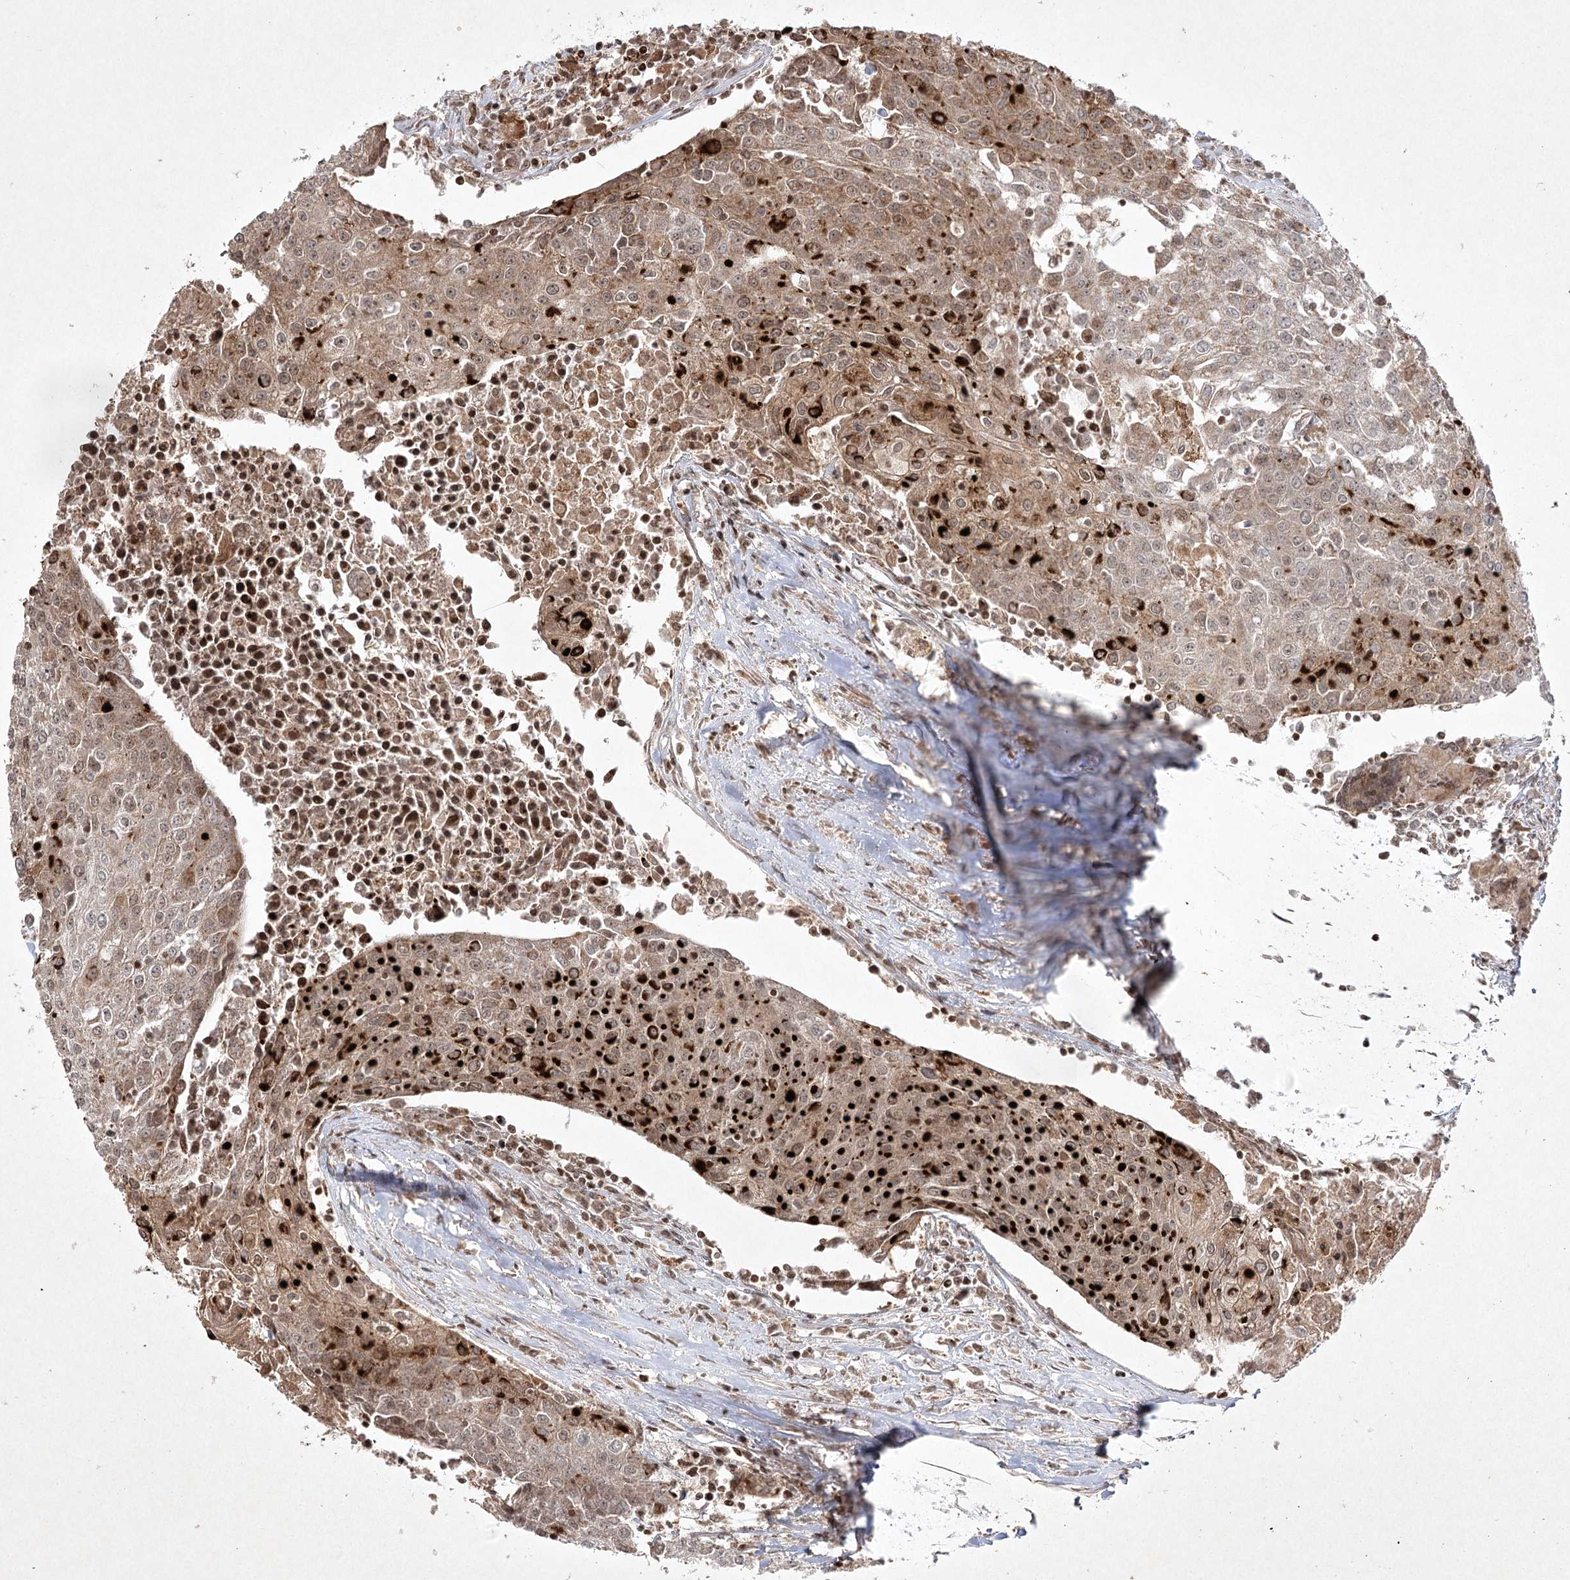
{"staining": {"intensity": "strong", "quantity": "25%-75%", "location": "cytoplasmic/membranous"}, "tissue": "urothelial cancer", "cell_type": "Tumor cells", "image_type": "cancer", "snomed": [{"axis": "morphology", "description": "Urothelial carcinoma, High grade"}, {"axis": "topography", "description": "Urinary bladder"}], "caption": "Immunohistochemical staining of human urothelial cancer shows high levels of strong cytoplasmic/membranous protein expression in approximately 25%-75% of tumor cells.", "gene": "CARM1", "patient": {"sex": "female", "age": 85}}